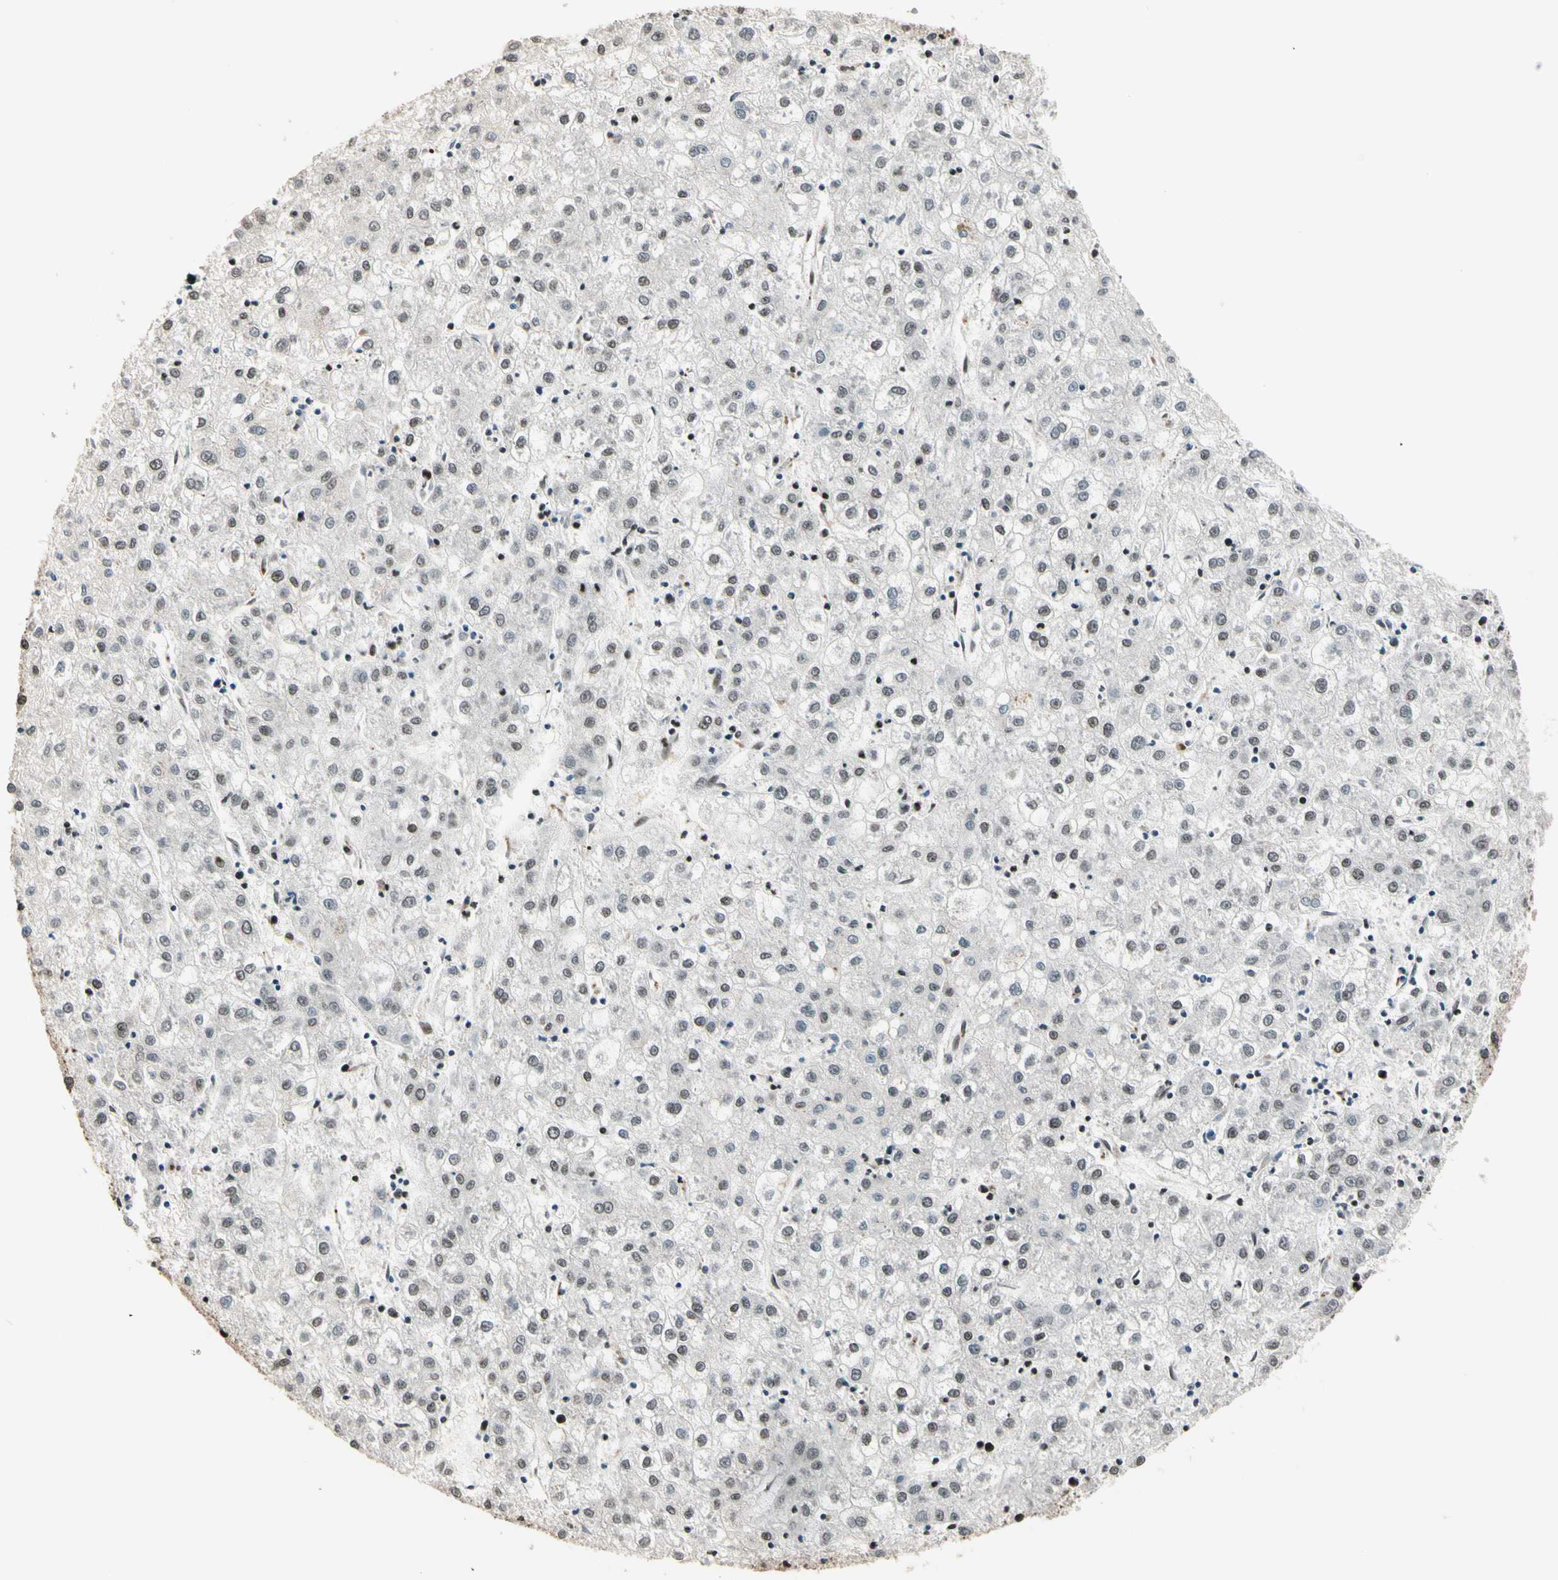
{"staining": {"intensity": "weak", "quantity": "<25%", "location": "nuclear"}, "tissue": "liver cancer", "cell_type": "Tumor cells", "image_type": "cancer", "snomed": [{"axis": "morphology", "description": "Carcinoma, Hepatocellular, NOS"}, {"axis": "topography", "description": "Liver"}], "caption": "Liver cancer stained for a protein using immunohistochemistry (IHC) demonstrates no staining tumor cells.", "gene": "TSHZ3", "patient": {"sex": "male", "age": 72}}